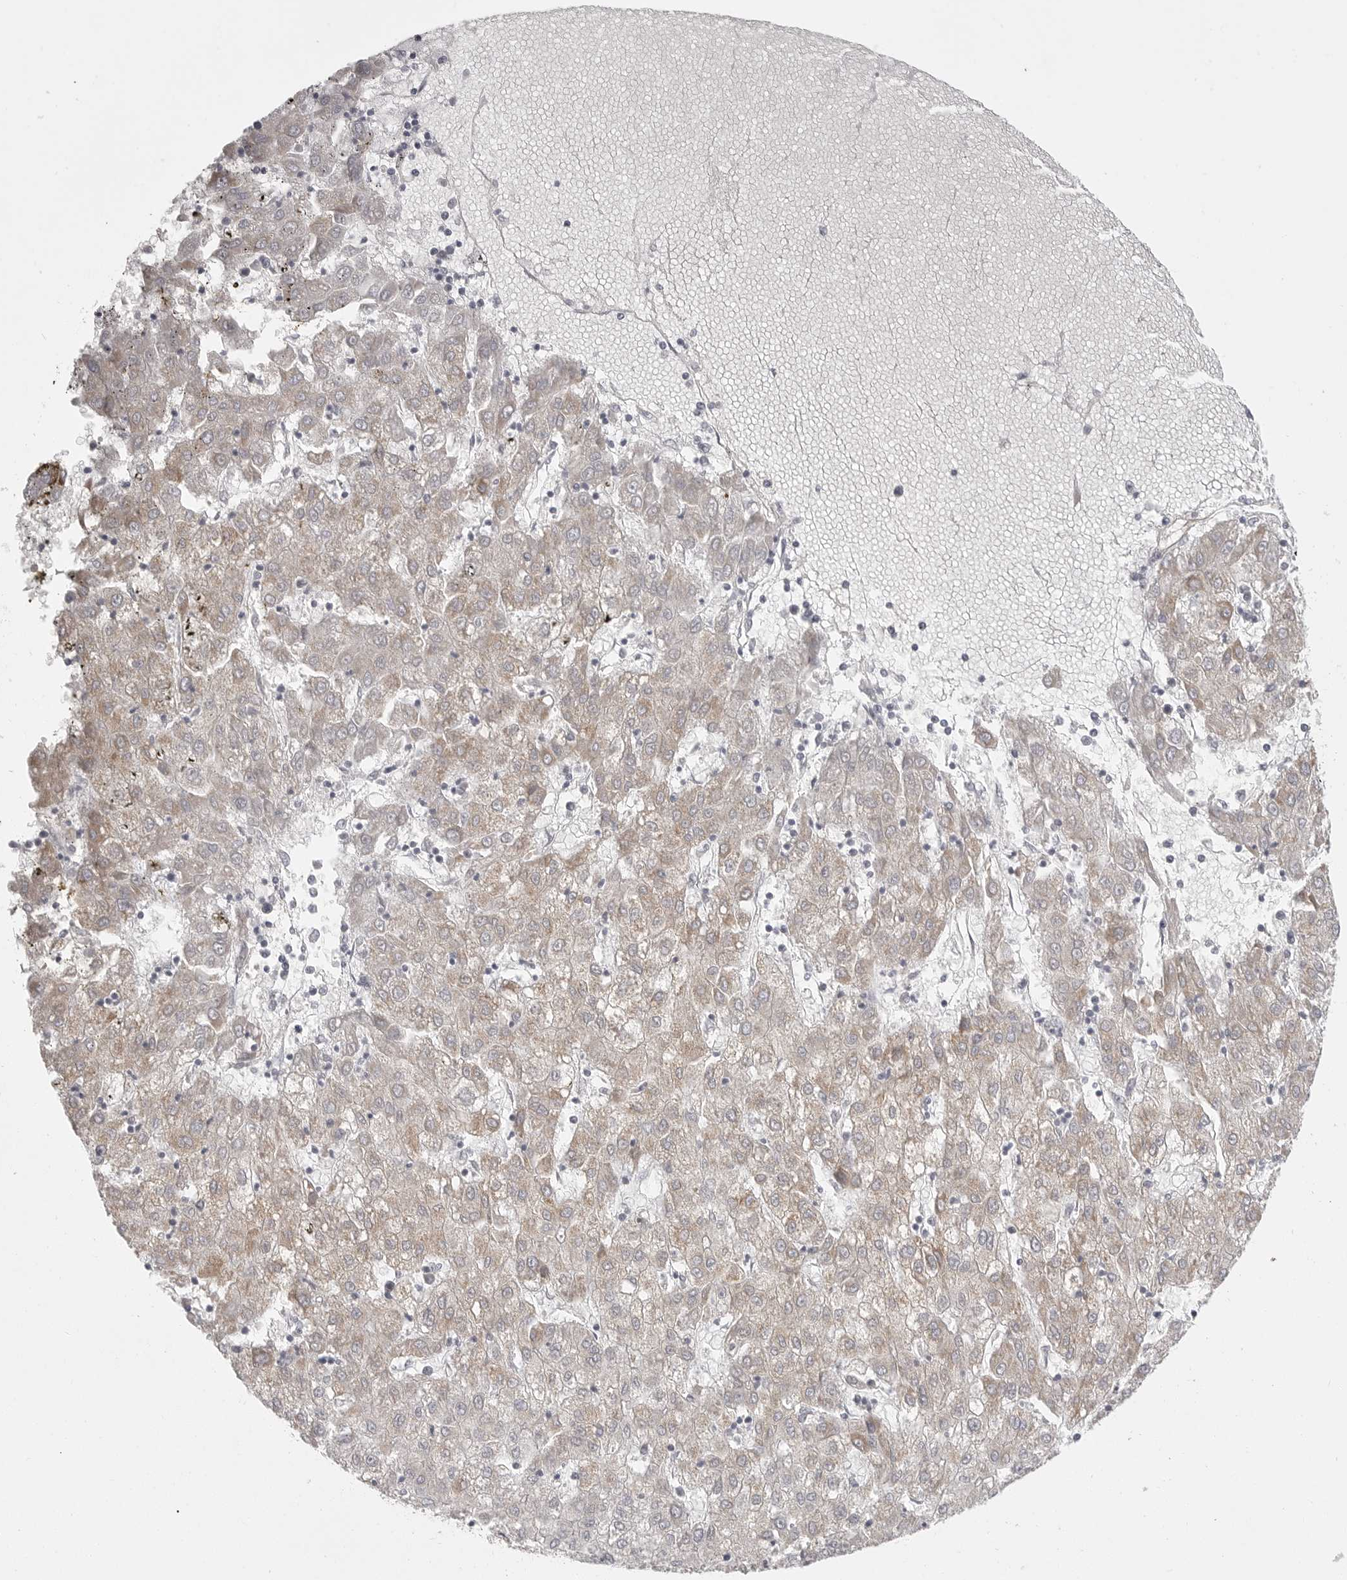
{"staining": {"intensity": "moderate", "quantity": "25%-75%", "location": "cytoplasmic/membranous"}, "tissue": "liver cancer", "cell_type": "Tumor cells", "image_type": "cancer", "snomed": [{"axis": "morphology", "description": "Carcinoma, Hepatocellular, NOS"}, {"axis": "topography", "description": "Liver"}], "caption": "Immunohistochemistry of liver hepatocellular carcinoma reveals medium levels of moderate cytoplasmic/membranous expression in approximately 25%-75% of tumor cells.", "gene": "CERS2", "patient": {"sex": "male", "age": 72}}